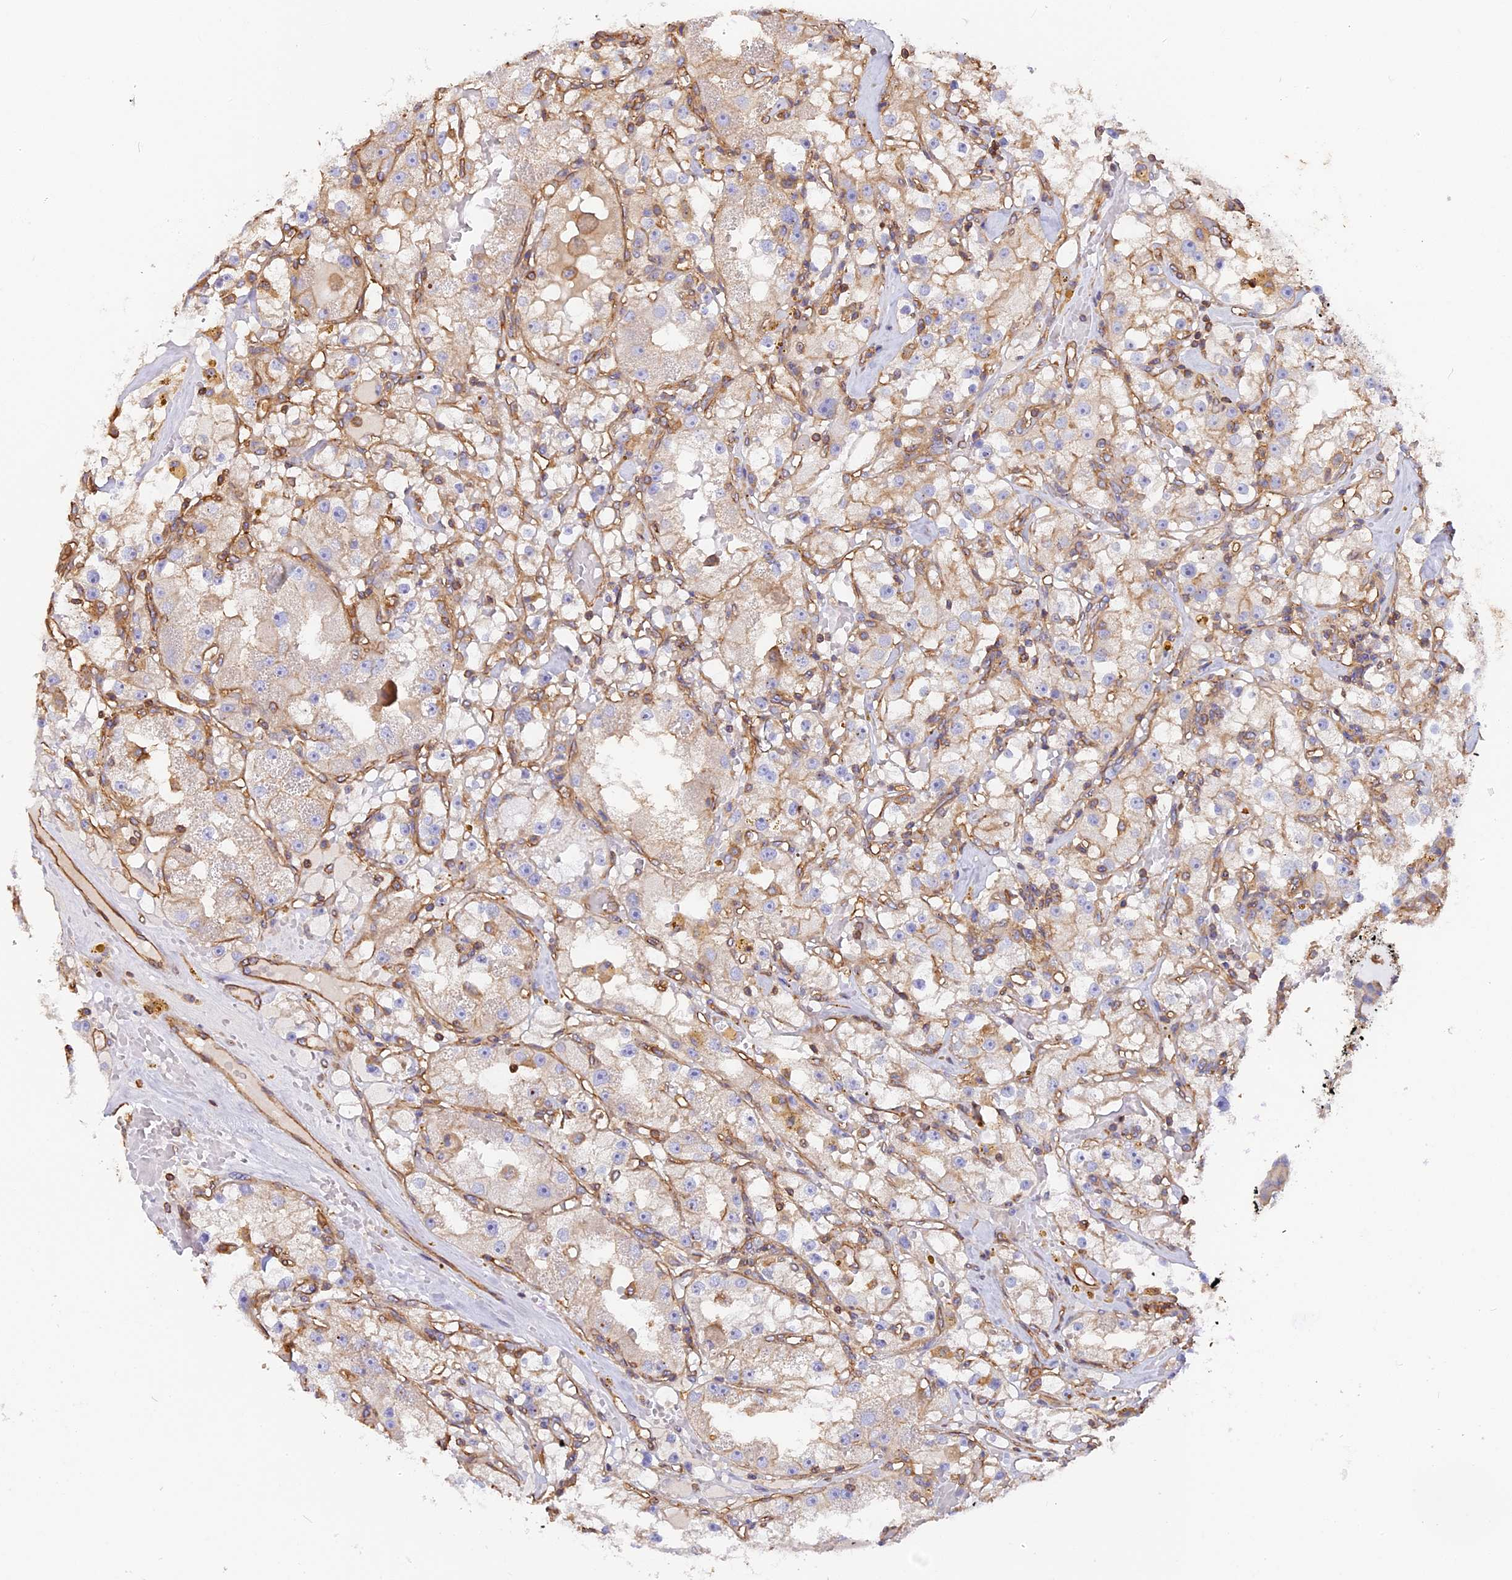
{"staining": {"intensity": "weak", "quantity": "<25%", "location": "cytoplasmic/membranous"}, "tissue": "renal cancer", "cell_type": "Tumor cells", "image_type": "cancer", "snomed": [{"axis": "morphology", "description": "Adenocarcinoma, NOS"}, {"axis": "topography", "description": "Kidney"}], "caption": "High power microscopy histopathology image of an immunohistochemistry (IHC) micrograph of renal cancer, revealing no significant staining in tumor cells.", "gene": "VPS18", "patient": {"sex": "male", "age": 56}}